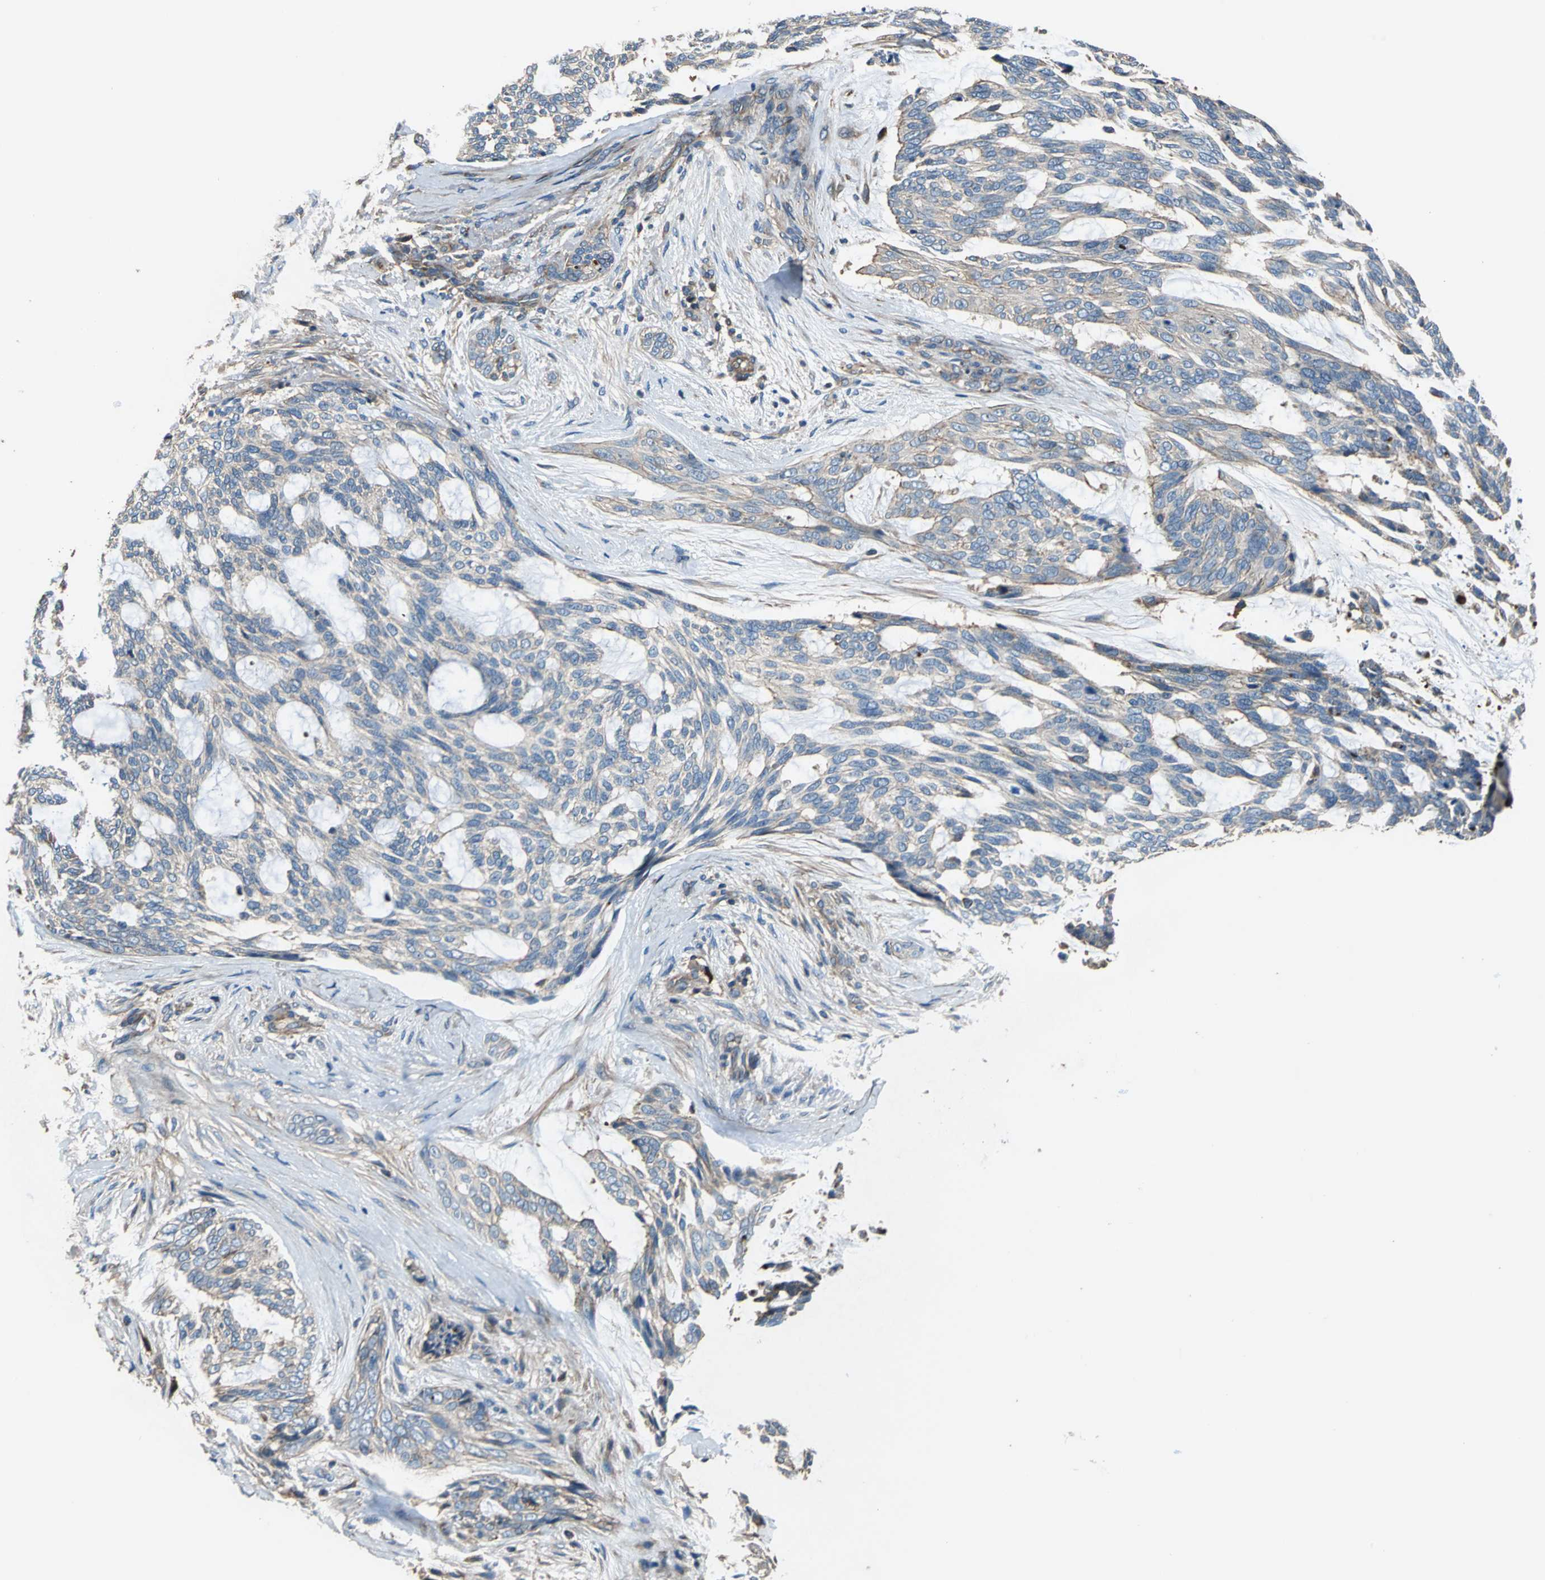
{"staining": {"intensity": "moderate", "quantity": ">75%", "location": "cytoplasmic/membranous"}, "tissue": "skin cancer", "cell_type": "Tumor cells", "image_type": "cancer", "snomed": [{"axis": "morphology", "description": "Normal tissue, NOS"}, {"axis": "morphology", "description": "Basal cell carcinoma"}, {"axis": "topography", "description": "Skin"}], "caption": "Skin basal cell carcinoma stained for a protein (brown) displays moderate cytoplasmic/membranous positive positivity in approximately >75% of tumor cells.", "gene": "PARVA", "patient": {"sex": "female", "age": 71}}